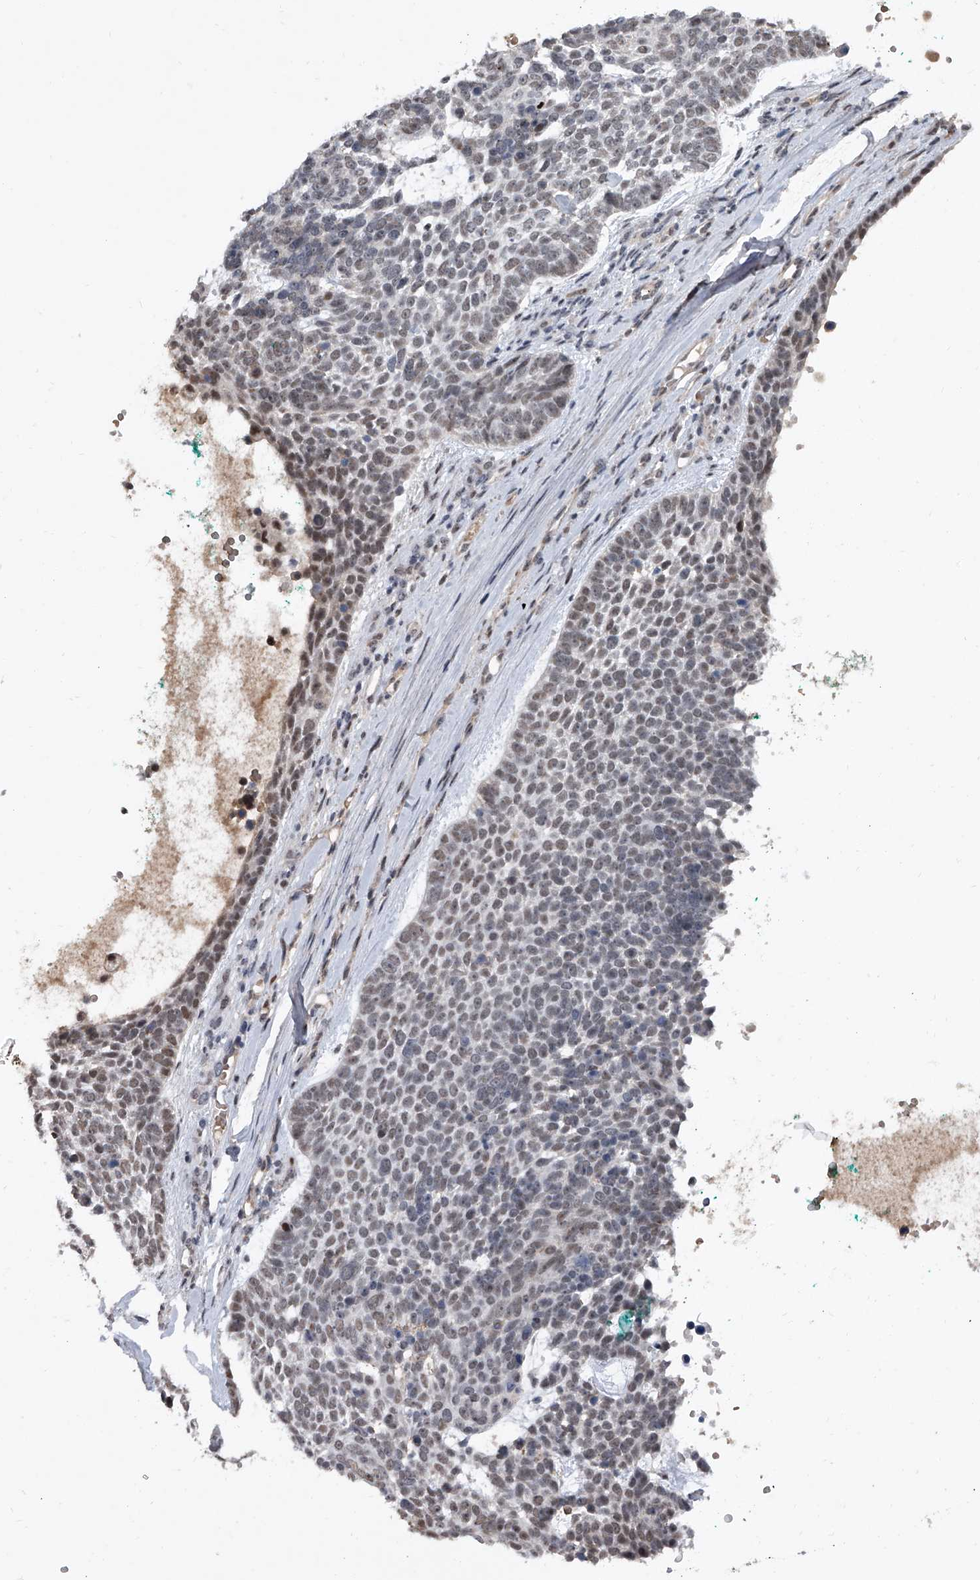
{"staining": {"intensity": "negative", "quantity": "none", "location": "none"}, "tissue": "skin cancer", "cell_type": "Tumor cells", "image_type": "cancer", "snomed": [{"axis": "morphology", "description": "Basal cell carcinoma"}, {"axis": "topography", "description": "Skin"}], "caption": "DAB (3,3'-diaminobenzidine) immunohistochemical staining of skin cancer (basal cell carcinoma) displays no significant staining in tumor cells. (DAB (3,3'-diaminobenzidine) immunohistochemistry (IHC) with hematoxylin counter stain).", "gene": "ZNF426", "patient": {"sex": "female", "age": 81}}